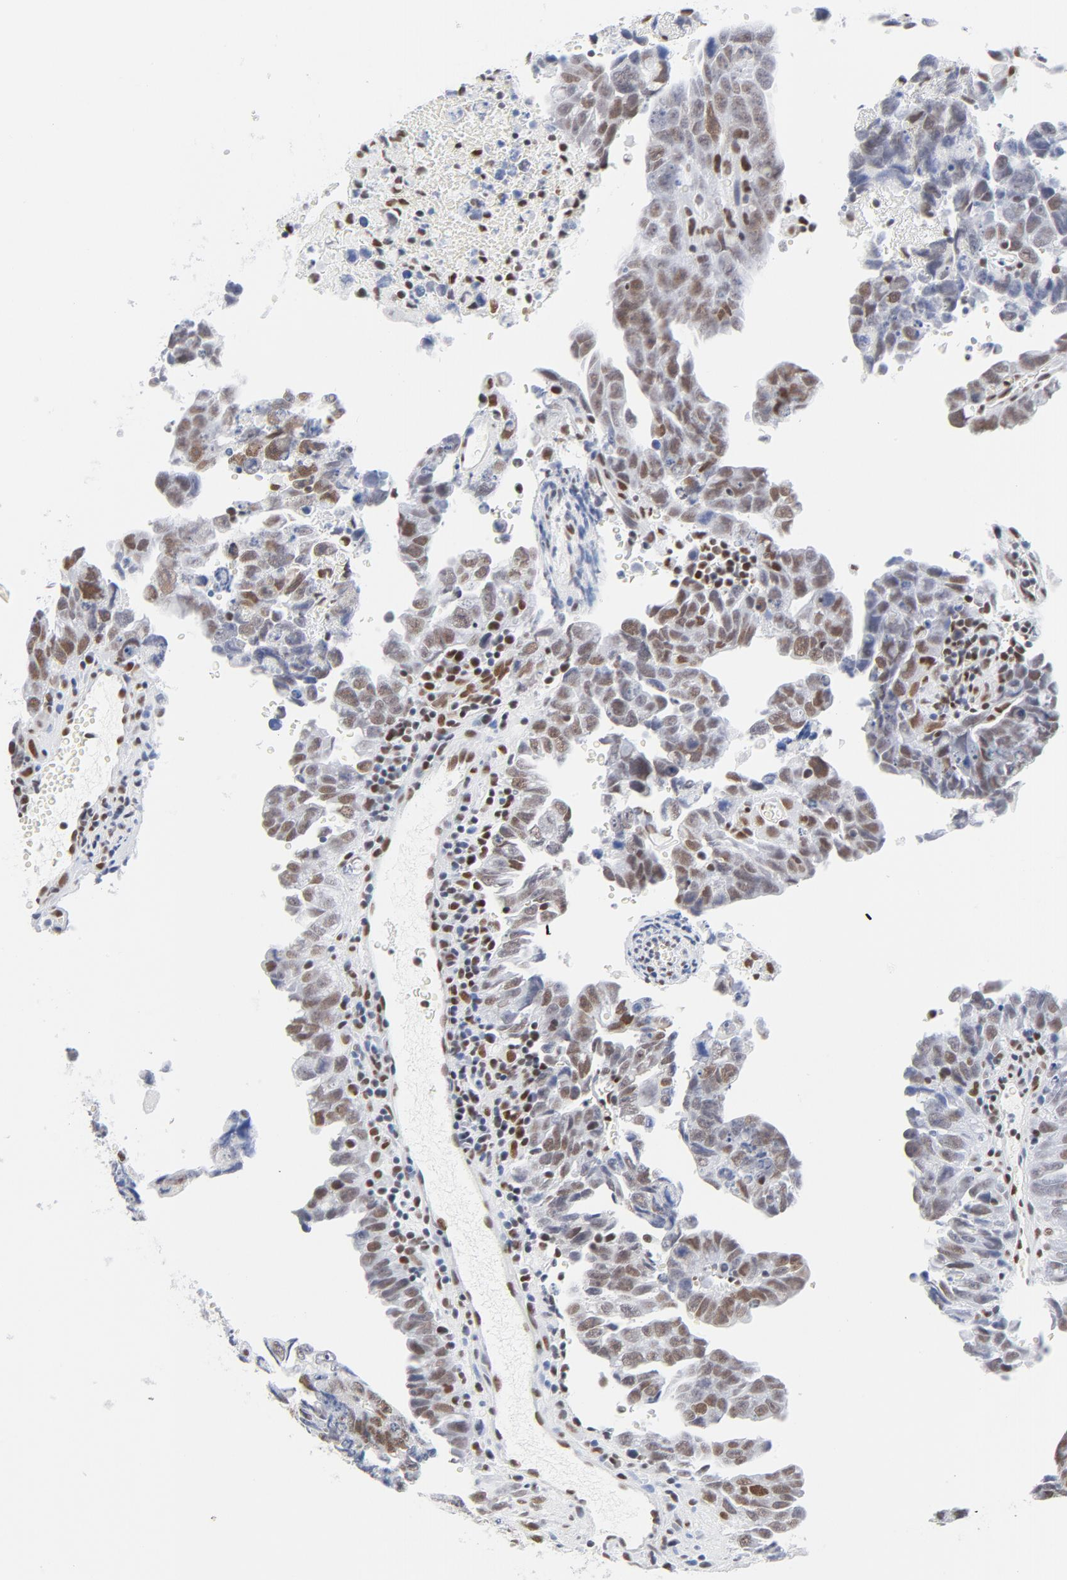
{"staining": {"intensity": "moderate", "quantity": "25%-75%", "location": "nuclear"}, "tissue": "testis cancer", "cell_type": "Tumor cells", "image_type": "cancer", "snomed": [{"axis": "morphology", "description": "Carcinoma, Embryonal, NOS"}, {"axis": "topography", "description": "Testis"}], "caption": "A photomicrograph of embryonal carcinoma (testis) stained for a protein displays moderate nuclear brown staining in tumor cells.", "gene": "ATF2", "patient": {"sex": "male", "age": 28}}